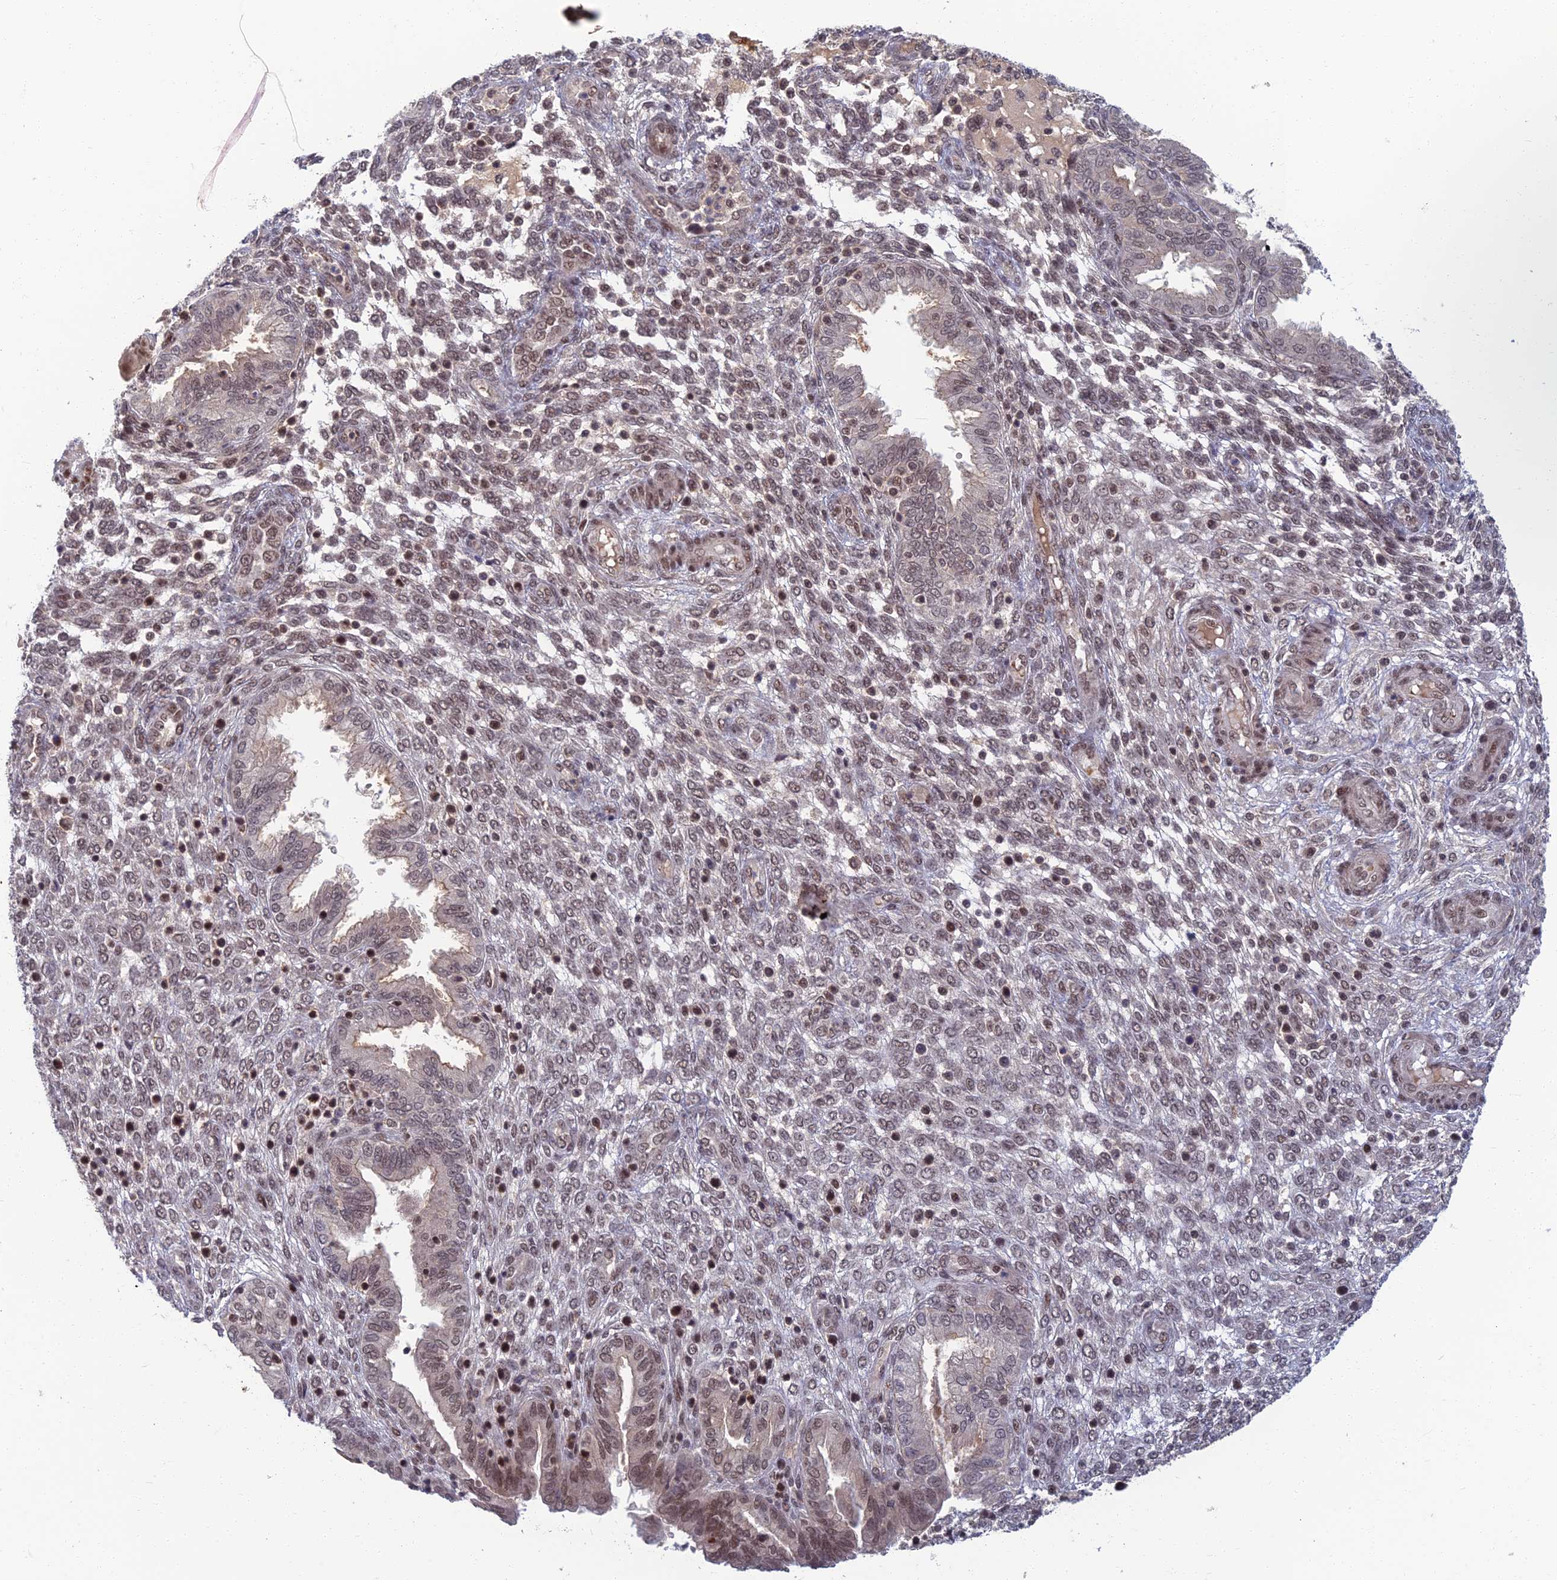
{"staining": {"intensity": "weak", "quantity": "25%-75%", "location": "nuclear"}, "tissue": "endometrium", "cell_type": "Cells in endometrial stroma", "image_type": "normal", "snomed": [{"axis": "morphology", "description": "Normal tissue, NOS"}, {"axis": "topography", "description": "Endometrium"}], "caption": "Immunohistochemical staining of benign endometrium reveals 25%-75% levels of weak nuclear protein expression in approximately 25%-75% of cells in endometrial stroma. (DAB (3,3'-diaminobenzidine) = brown stain, brightfield microscopy at high magnification).", "gene": "TCEA2", "patient": {"sex": "female", "age": 33}}